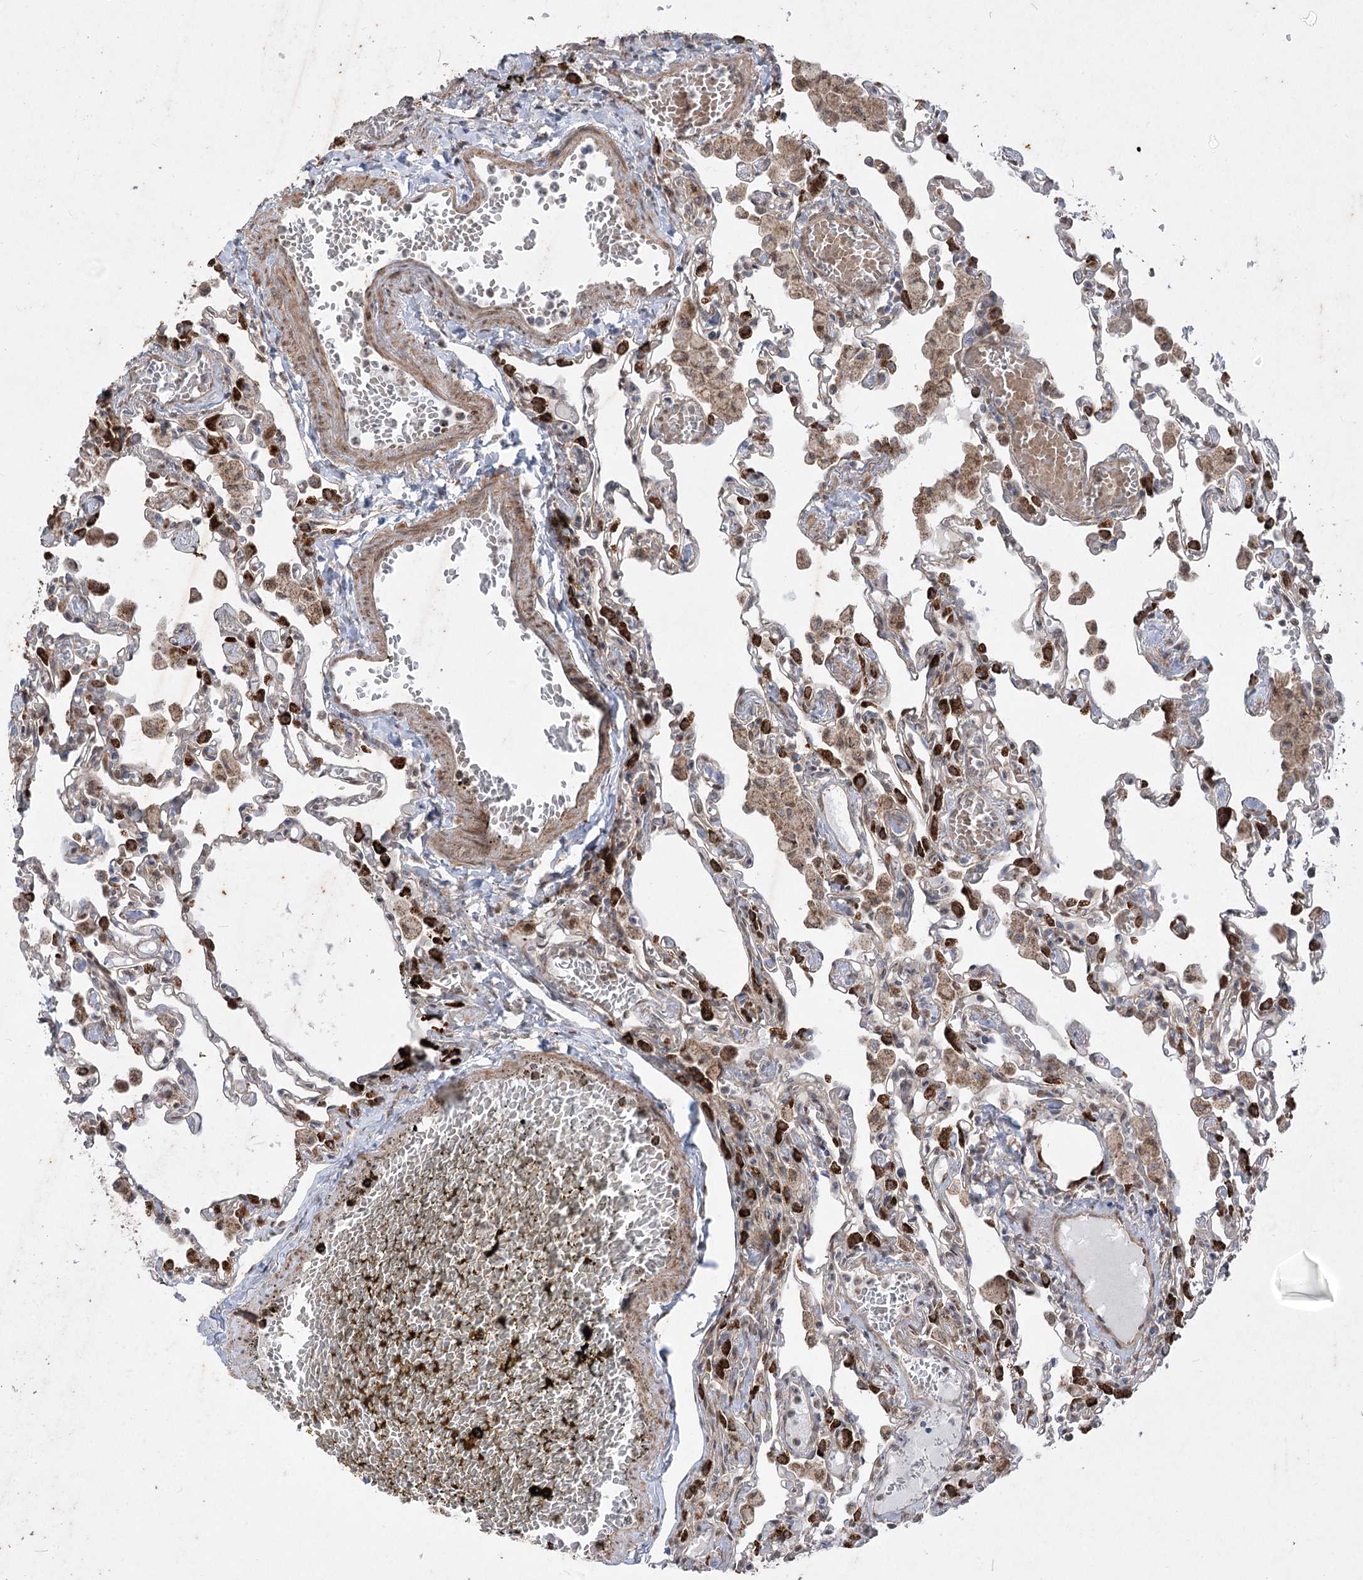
{"staining": {"intensity": "strong", "quantity": "<25%", "location": "cytoplasmic/membranous"}, "tissue": "lung", "cell_type": "Alveolar cells", "image_type": "normal", "snomed": [{"axis": "morphology", "description": "Normal tissue, NOS"}, {"axis": "topography", "description": "Bronchus"}, {"axis": "topography", "description": "Lung"}], "caption": "Immunohistochemistry of benign lung displays medium levels of strong cytoplasmic/membranous positivity in about <25% of alveolar cells. (DAB (3,3'-diaminobenzidine) IHC with brightfield microscopy, high magnification).", "gene": "ZSCAN23", "patient": {"sex": "female", "age": 49}}